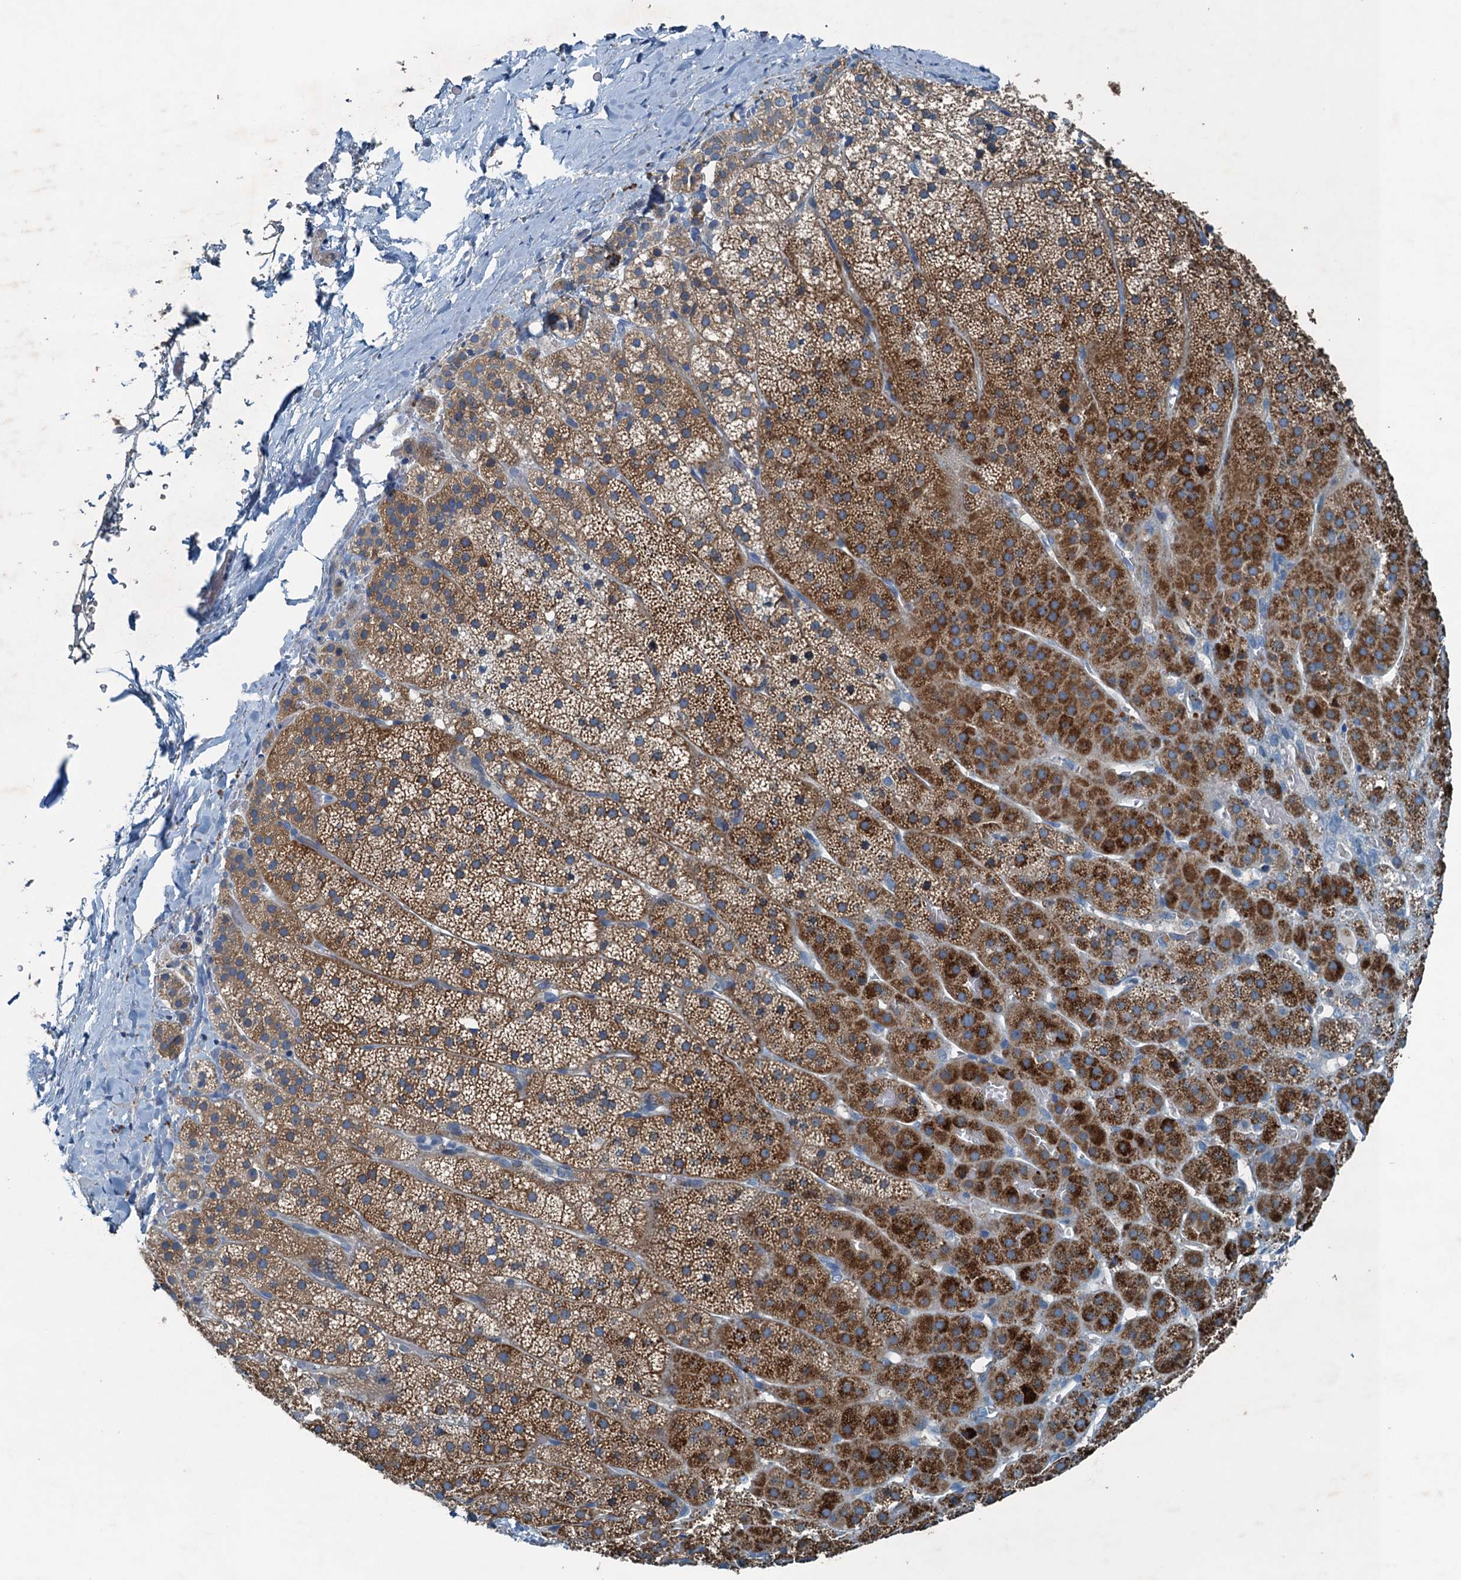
{"staining": {"intensity": "strong", "quantity": "25%-75%", "location": "cytoplasmic/membranous"}, "tissue": "adrenal gland", "cell_type": "Glandular cells", "image_type": "normal", "snomed": [{"axis": "morphology", "description": "Normal tissue, NOS"}, {"axis": "topography", "description": "Adrenal gland"}], "caption": "Immunohistochemistry of normal adrenal gland displays high levels of strong cytoplasmic/membranous expression in approximately 25%-75% of glandular cells.", "gene": "CBLIF", "patient": {"sex": "female", "age": 44}}